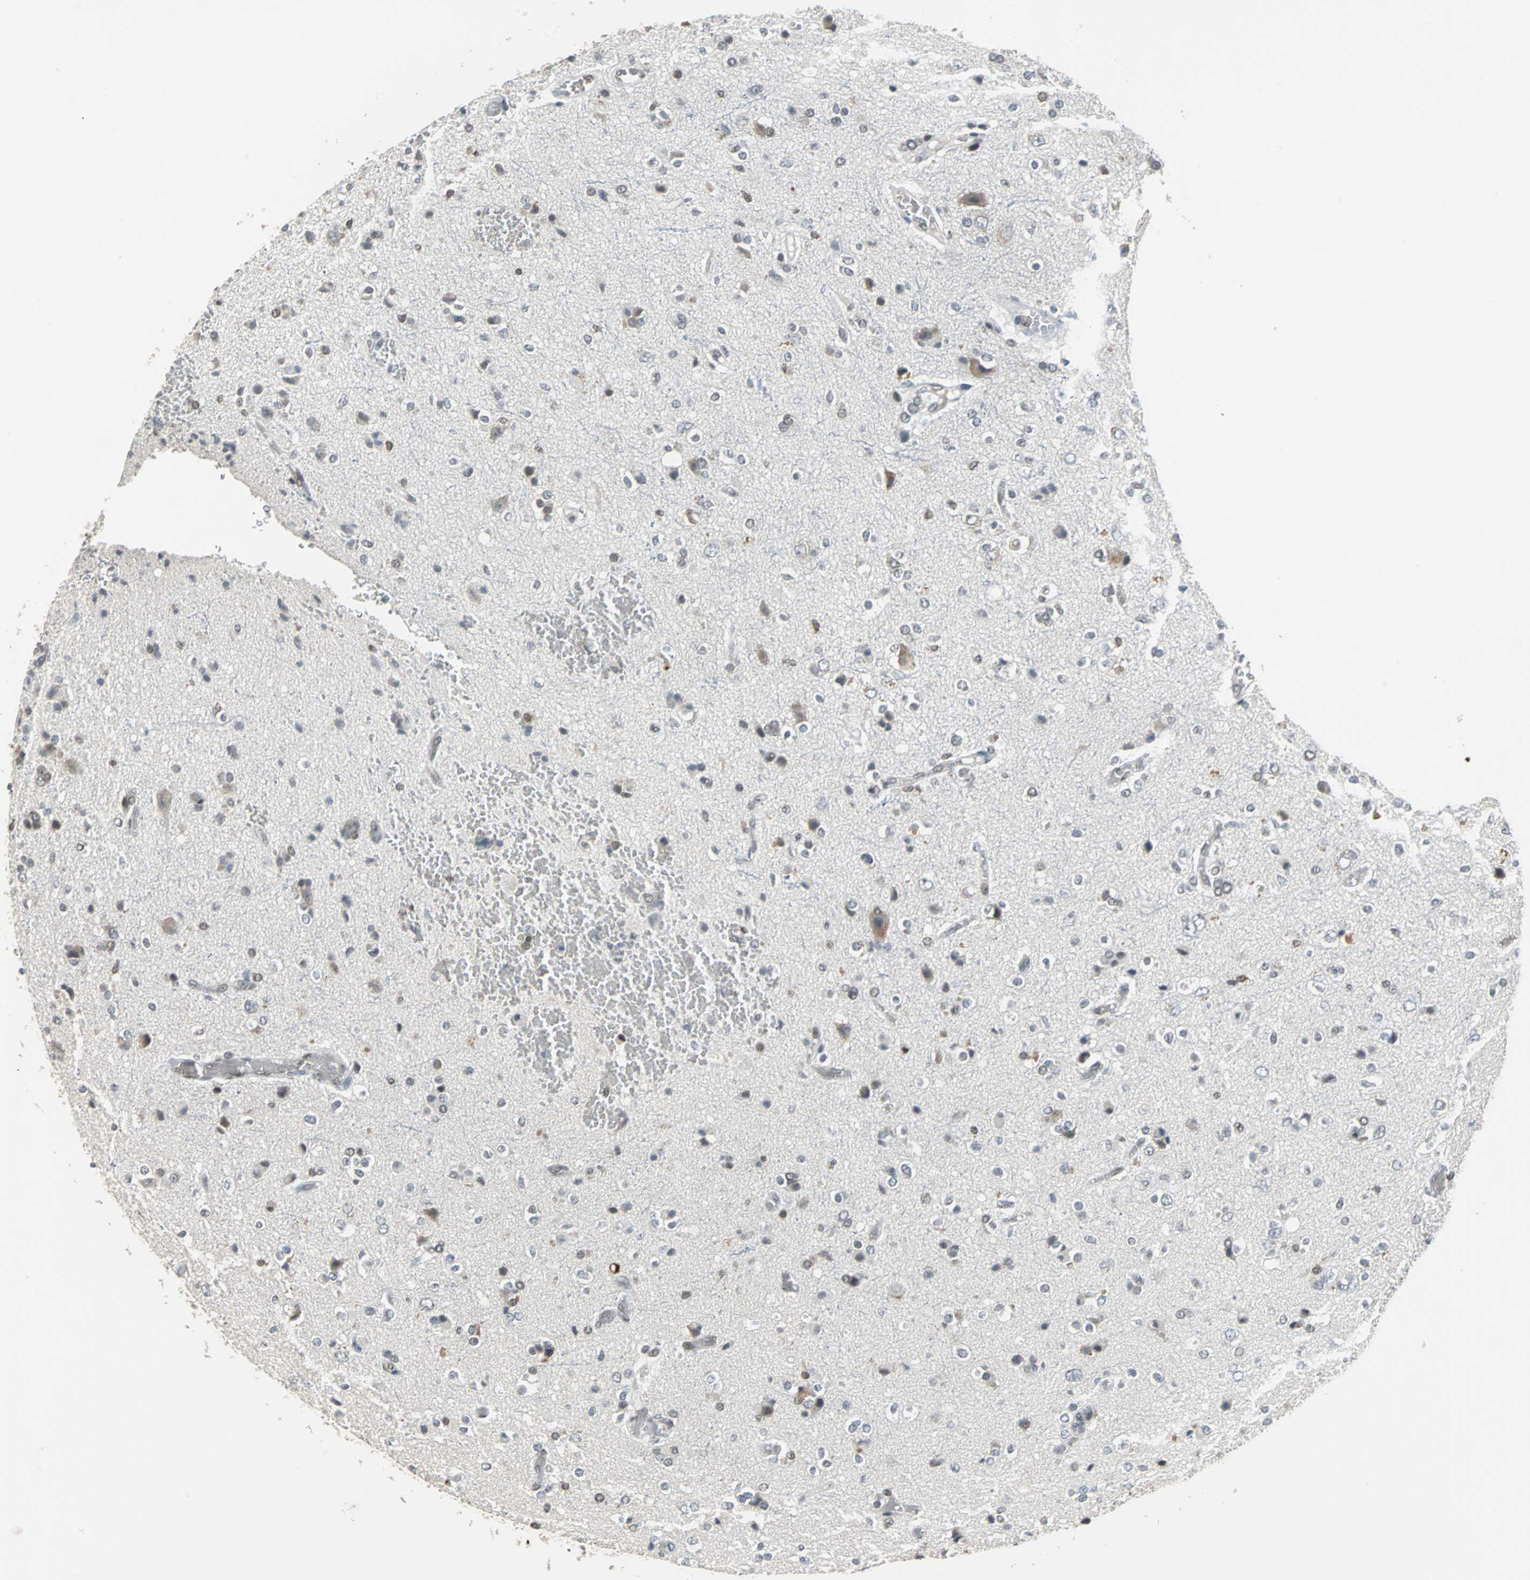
{"staining": {"intensity": "negative", "quantity": "none", "location": "none"}, "tissue": "glioma", "cell_type": "Tumor cells", "image_type": "cancer", "snomed": [{"axis": "morphology", "description": "Glioma, malignant, High grade"}, {"axis": "topography", "description": "Brain"}], "caption": "Tumor cells show no significant staining in glioma. (Stains: DAB IHC with hematoxylin counter stain, Microscopy: brightfield microscopy at high magnification).", "gene": "HLX", "patient": {"sex": "male", "age": 47}}